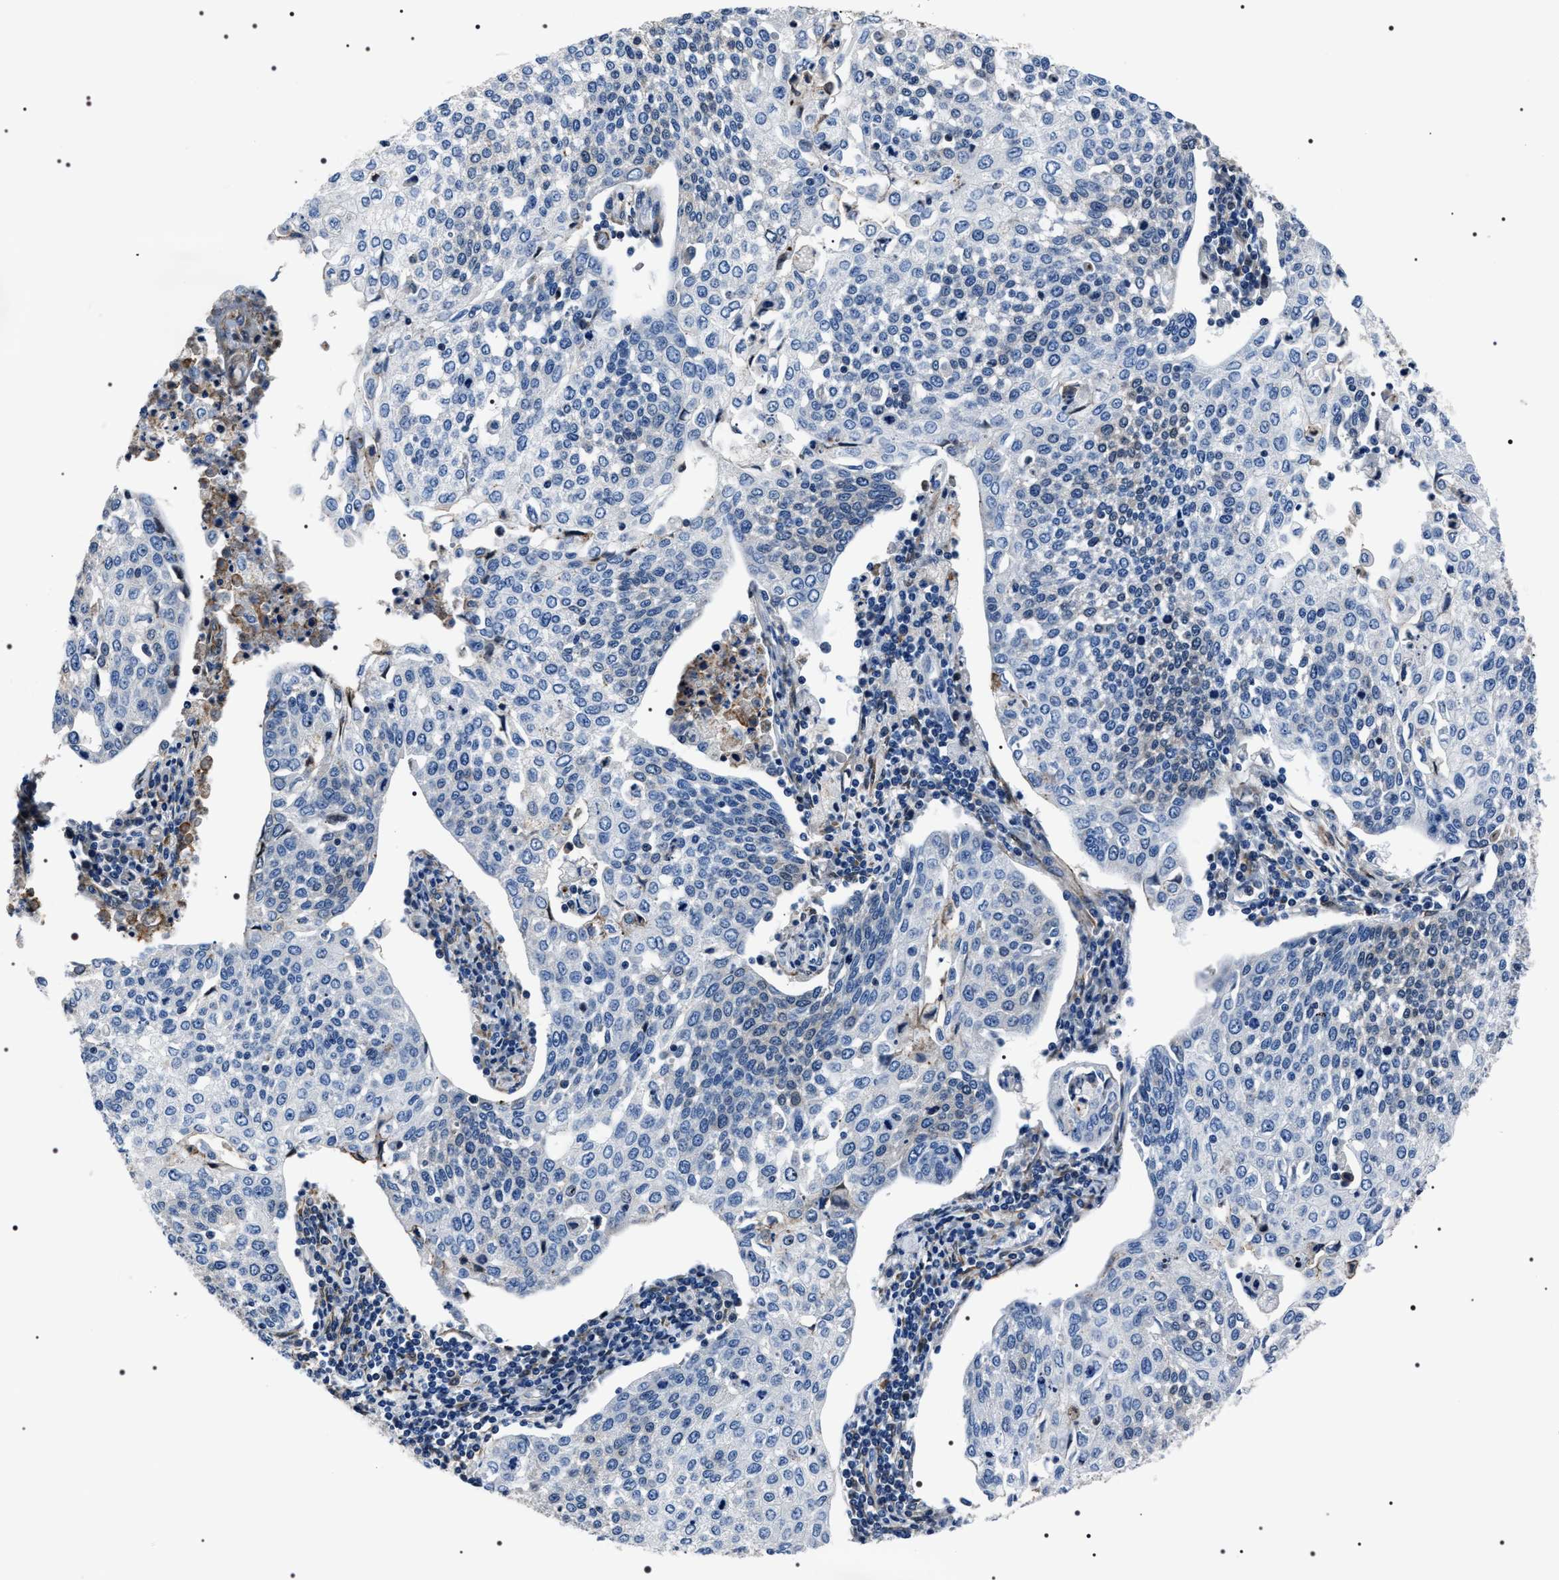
{"staining": {"intensity": "negative", "quantity": "none", "location": "none"}, "tissue": "cervical cancer", "cell_type": "Tumor cells", "image_type": "cancer", "snomed": [{"axis": "morphology", "description": "Squamous cell carcinoma, NOS"}, {"axis": "topography", "description": "Cervix"}], "caption": "IHC image of neoplastic tissue: human squamous cell carcinoma (cervical) stained with DAB displays no significant protein staining in tumor cells.", "gene": "BAG2", "patient": {"sex": "female", "age": 34}}